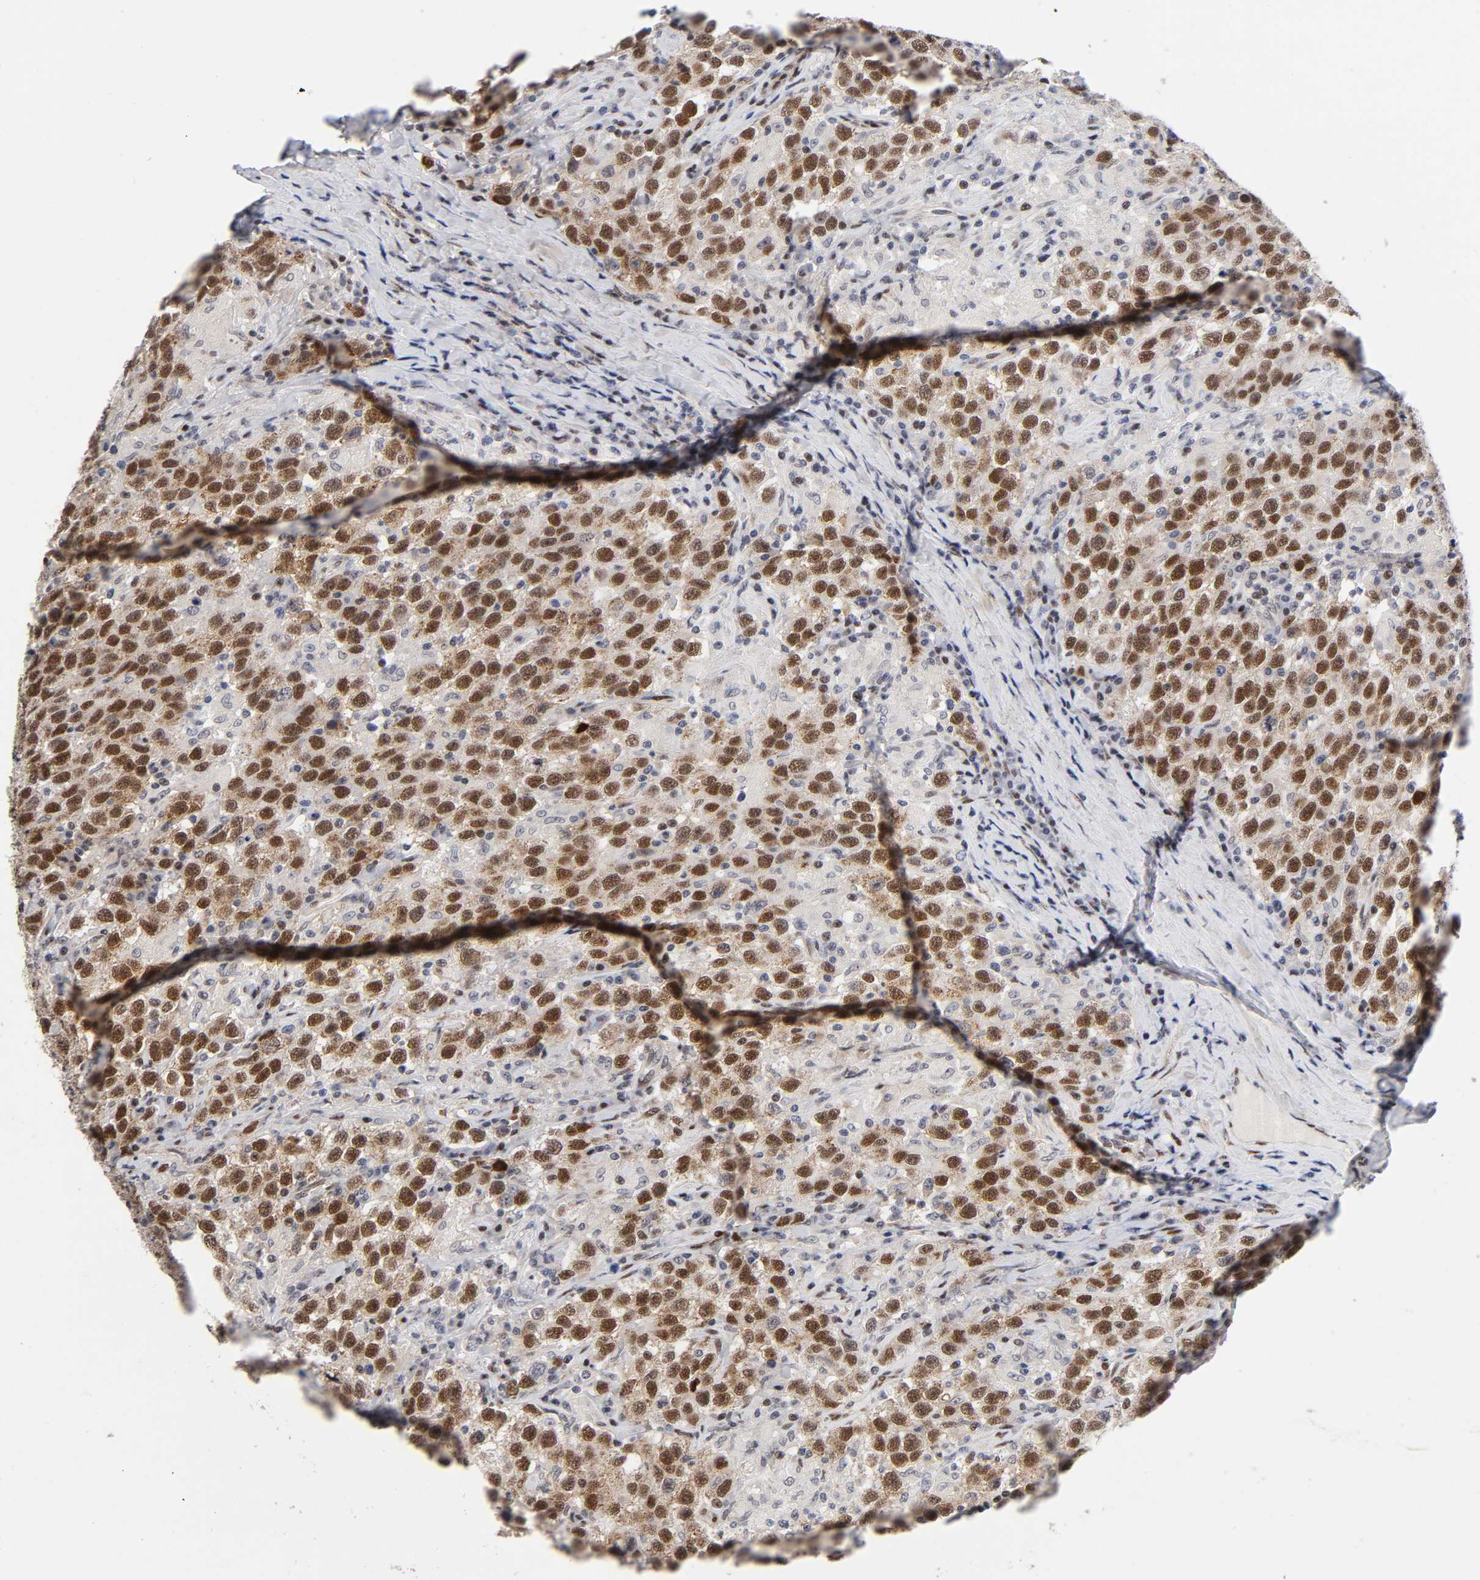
{"staining": {"intensity": "strong", "quantity": ">75%", "location": "nuclear"}, "tissue": "testis cancer", "cell_type": "Tumor cells", "image_type": "cancer", "snomed": [{"axis": "morphology", "description": "Seminoma, NOS"}, {"axis": "topography", "description": "Testis"}], "caption": "Brown immunohistochemical staining in human testis cancer (seminoma) shows strong nuclear staining in about >75% of tumor cells.", "gene": "STK38", "patient": {"sex": "male", "age": 41}}